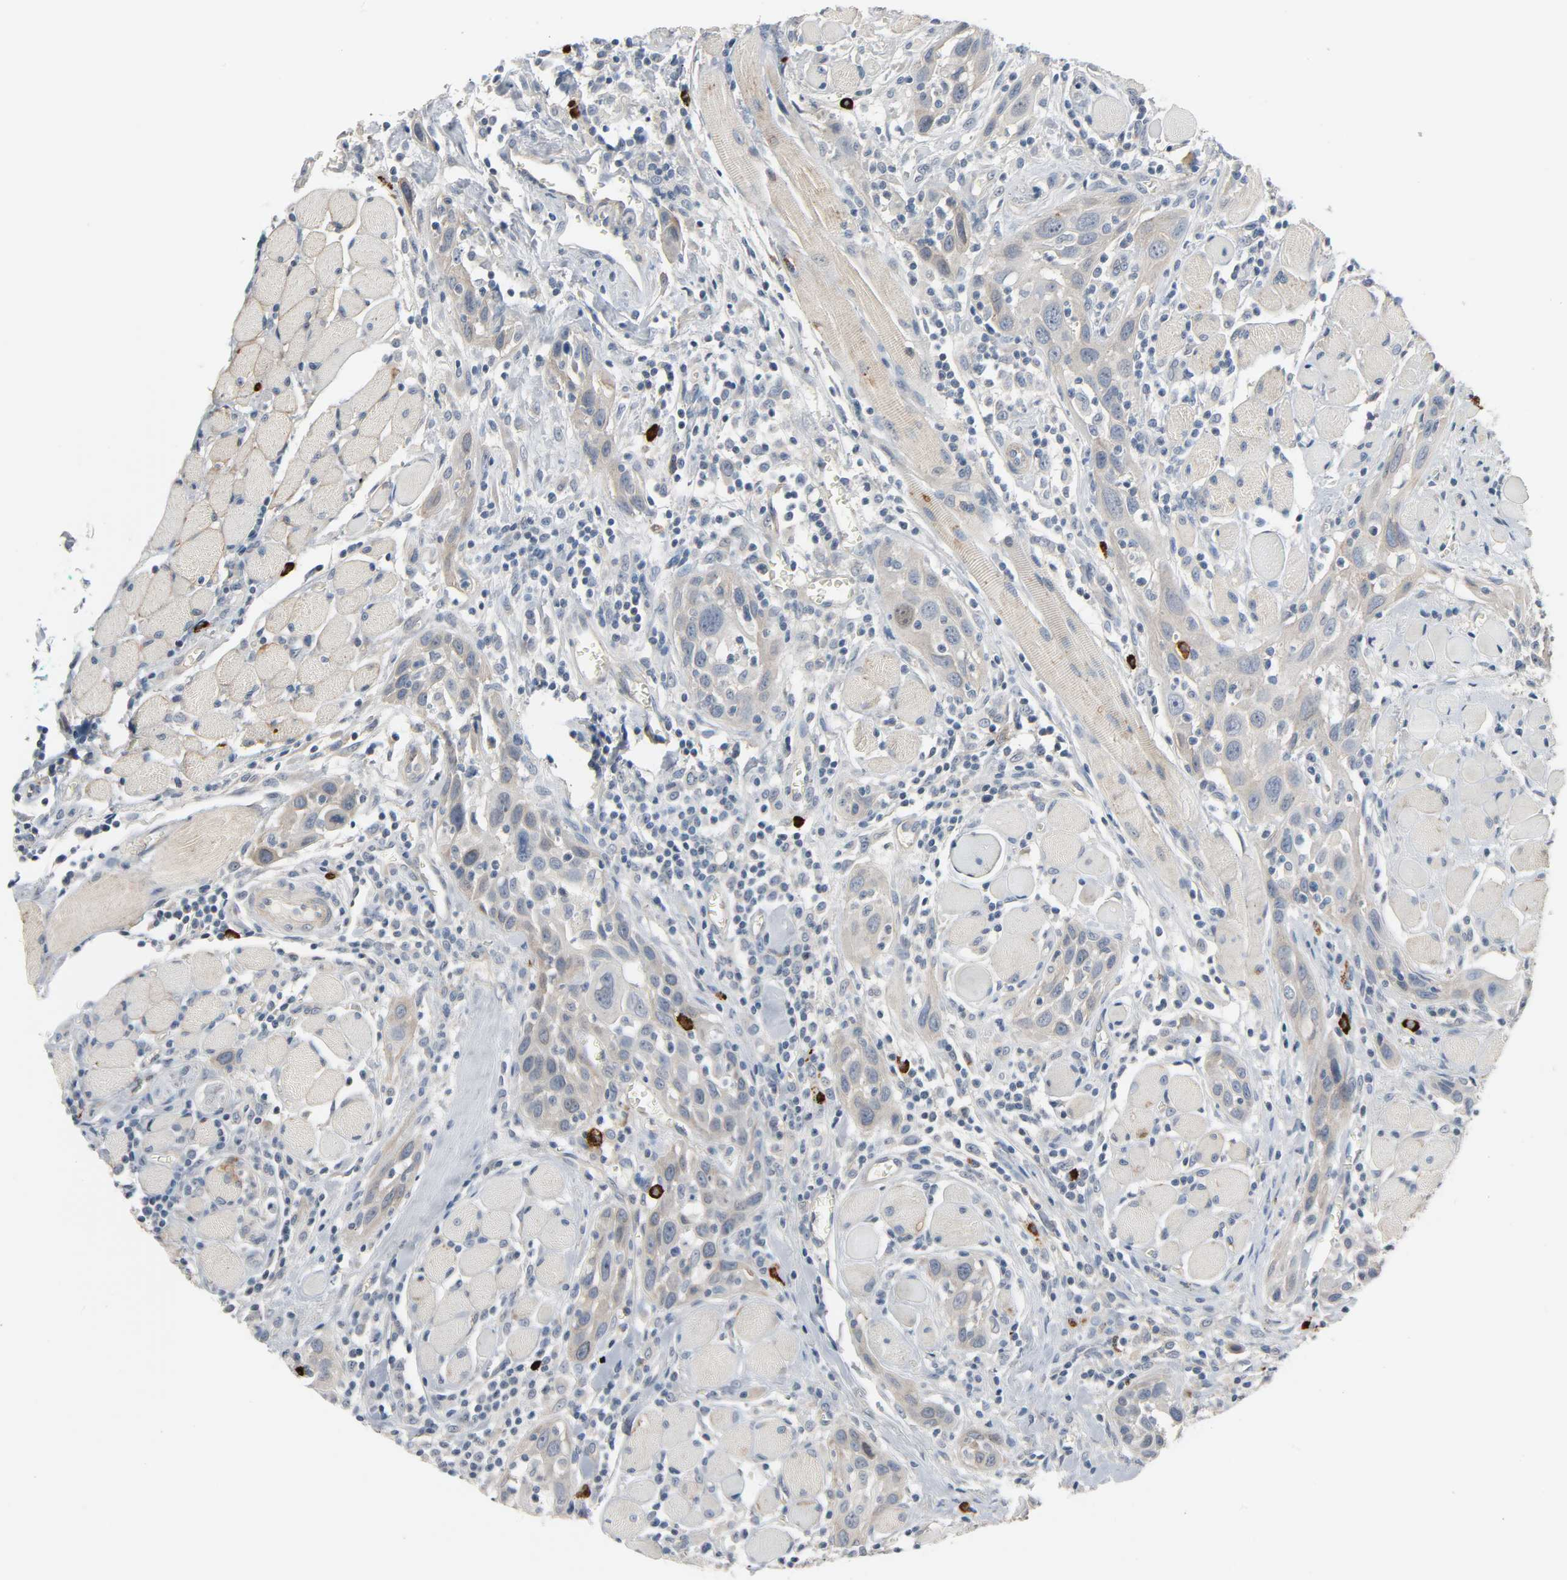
{"staining": {"intensity": "weak", "quantity": ">75%", "location": "cytoplasmic/membranous"}, "tissue": "head and neck cancer", "cell_type": "Tumor cells", "image_type": "cancer", "snomed": [{"axis": "morphology", "description": "Squamous cell carcinoma, NOS"}, {"axis": "topography", "description": "Oral tissue"}, {"axis": "topography", "description": "Head-Neck"}], "caption": "A brown stain shows weak cytoplasmic/membranous staining of a protein in squamous cell carcinoma (head and neck) tumor cells.", "gene": "LIMCH1", "patient": {"sex": "female", "age": 50}}